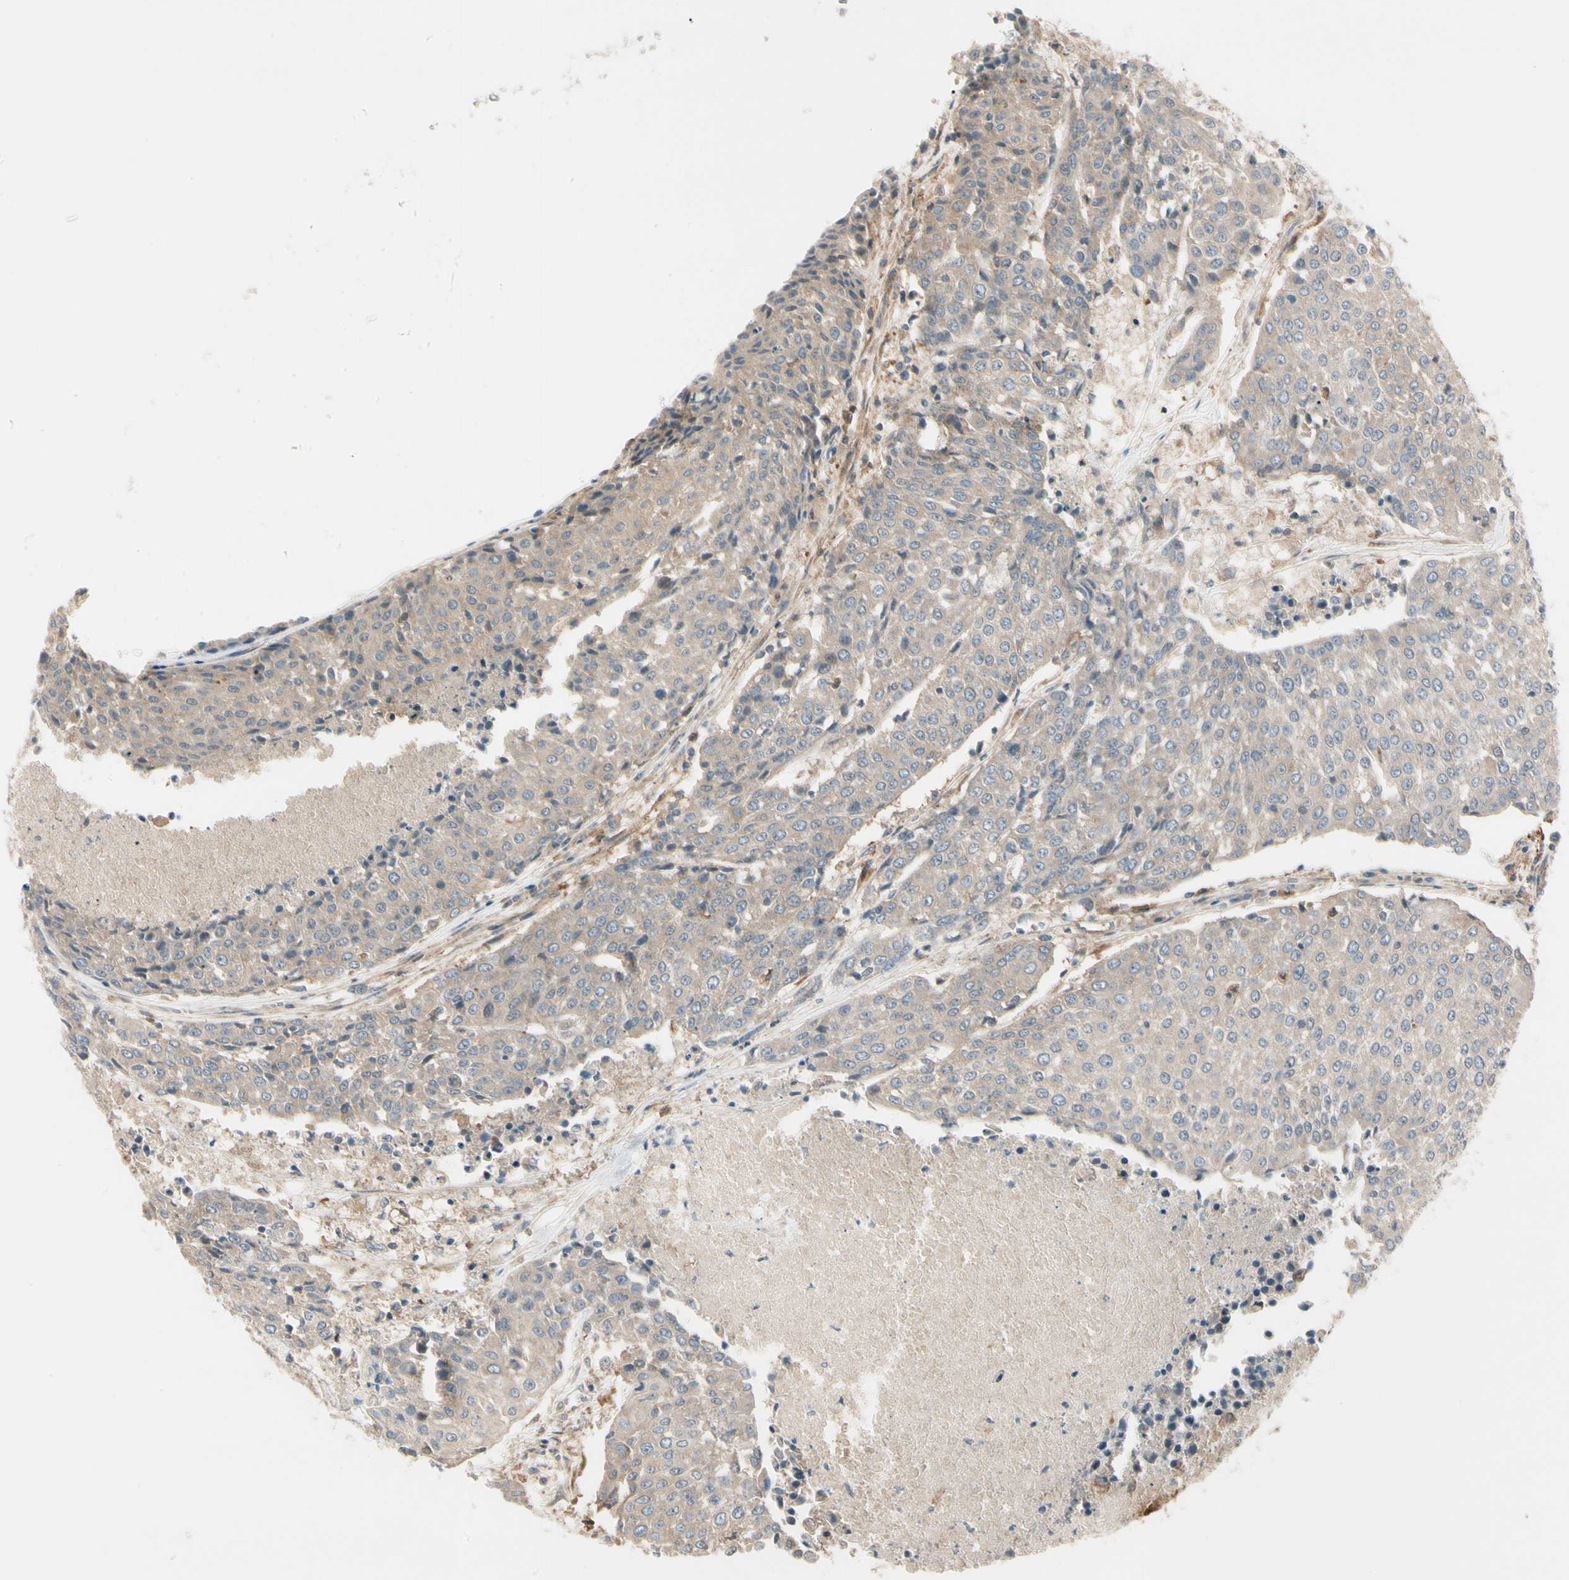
{"staining": {"intensity": "moderate", "quantity": ">75%", "location": "cytoplasmic/membranous"}, "tissue": "urothelial cancer", "cell_type": "Tumor cells", "image_type": "cancer", "snomed": [{"axis": "morphology", "description": "Urothelial carcinoma, High grade"}, {"axis": "topography", "description": "Urinary bladder"}], "caption": "Brown immunohistochemical staining in human urothelial cancer reveals moderate cytoplasmic/membranous positivity in approximately >75% of tumor cells.", "gene": "F2R", "patient": {"sex": "female", "age": 85}}